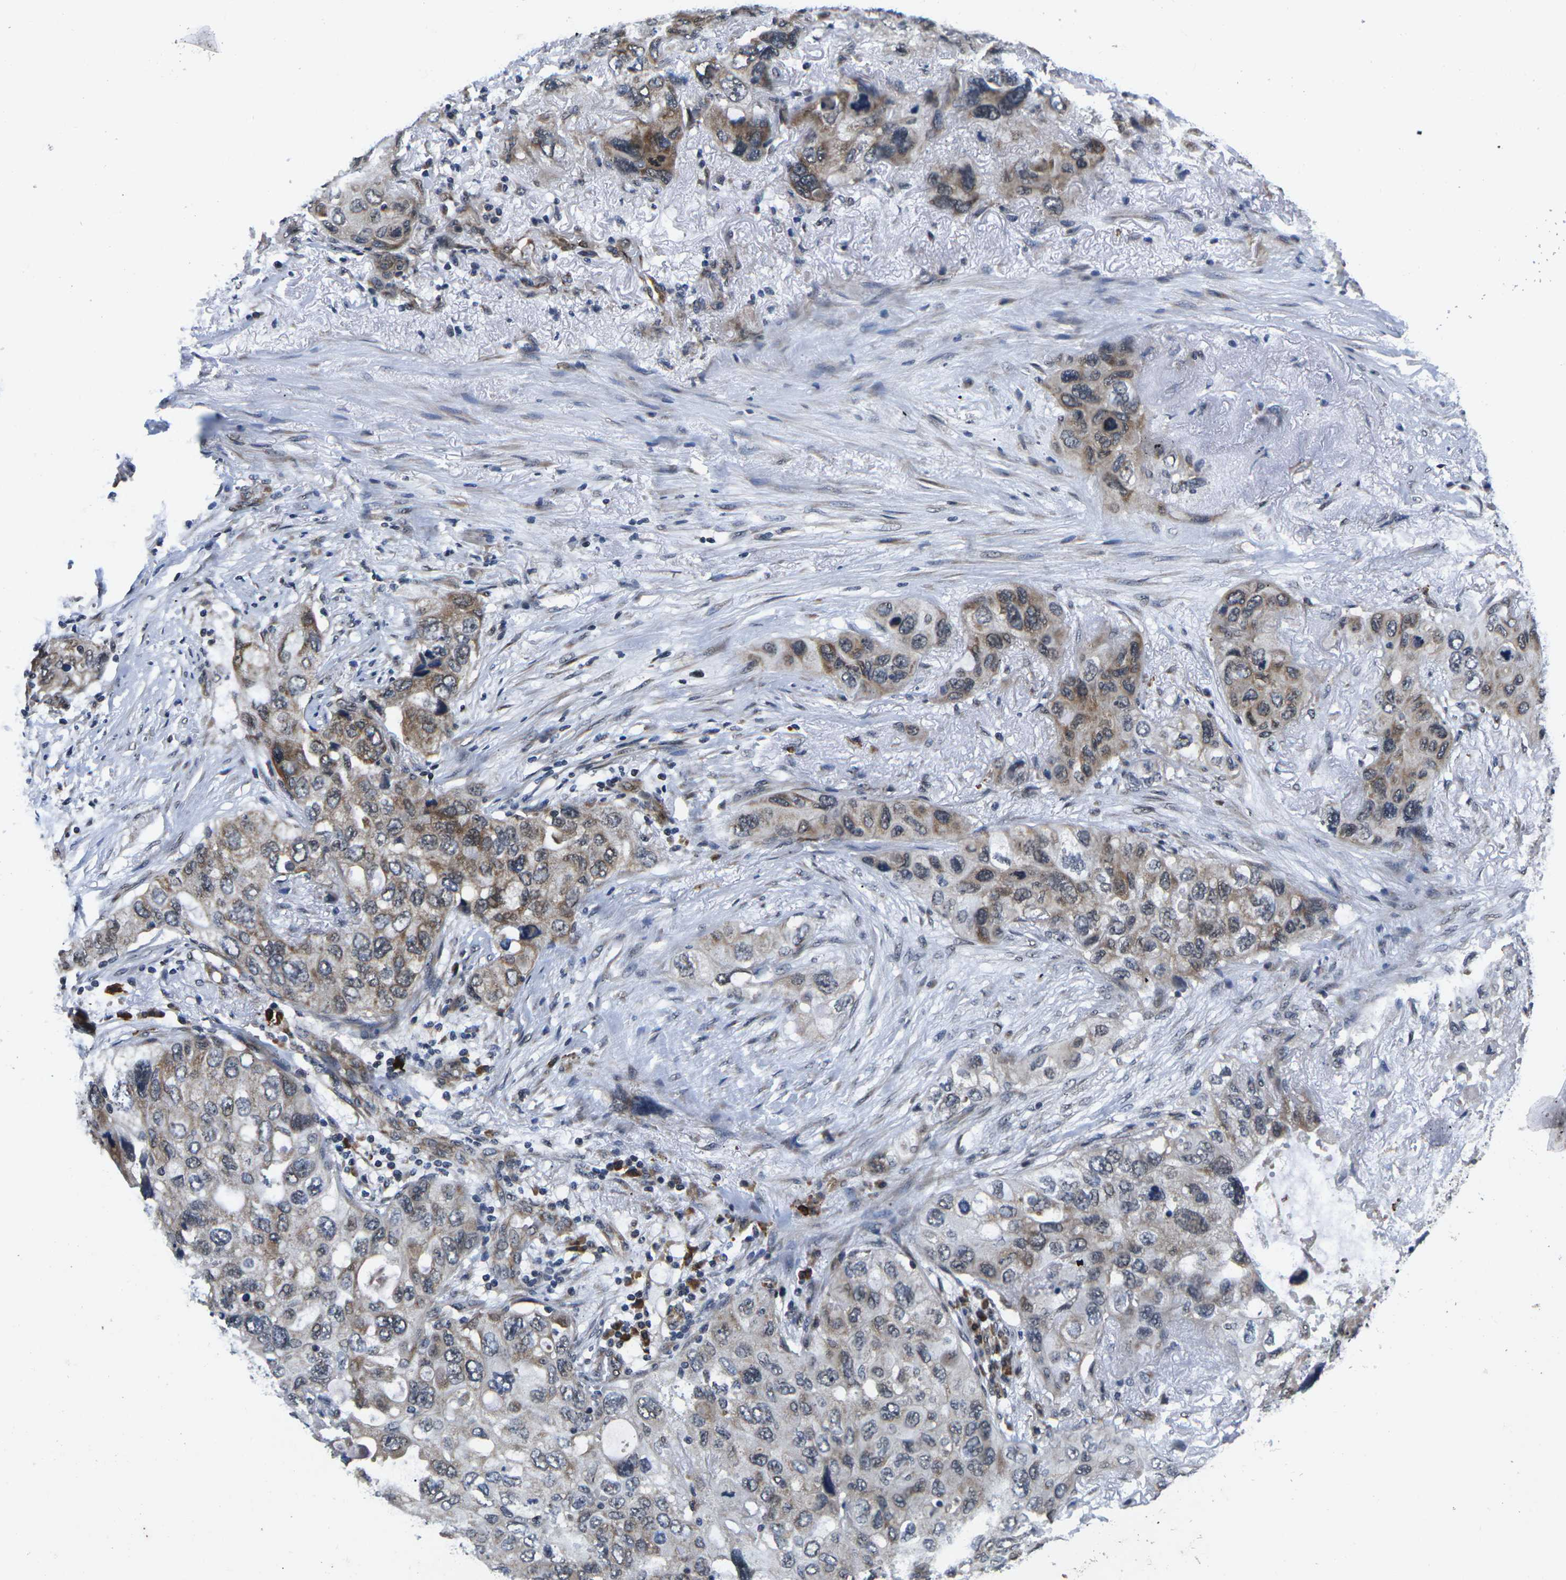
{"staining": {"intensity": "moderate", "quantity": "25%-75%", "location": "cytoplasmic/membranous"}, "tissue": "lung cancer", "cell_type": "Tumor cells", "image_type": "cancer", "snomed": [{"axis": "morphology", "description": "Squamous cell carcinoma, NOS"}, {"axis": "topography", "description": "Lung"}], "caption": "Protein expression analysis of human lung cancer (squamous cell carcinoma) reveals moderate cytoplasmic/membranous positivity in approximately 25%-75% of tumor cells.", "gene": "CCNE1", "patient": {"sex": "female", "age": 73}}